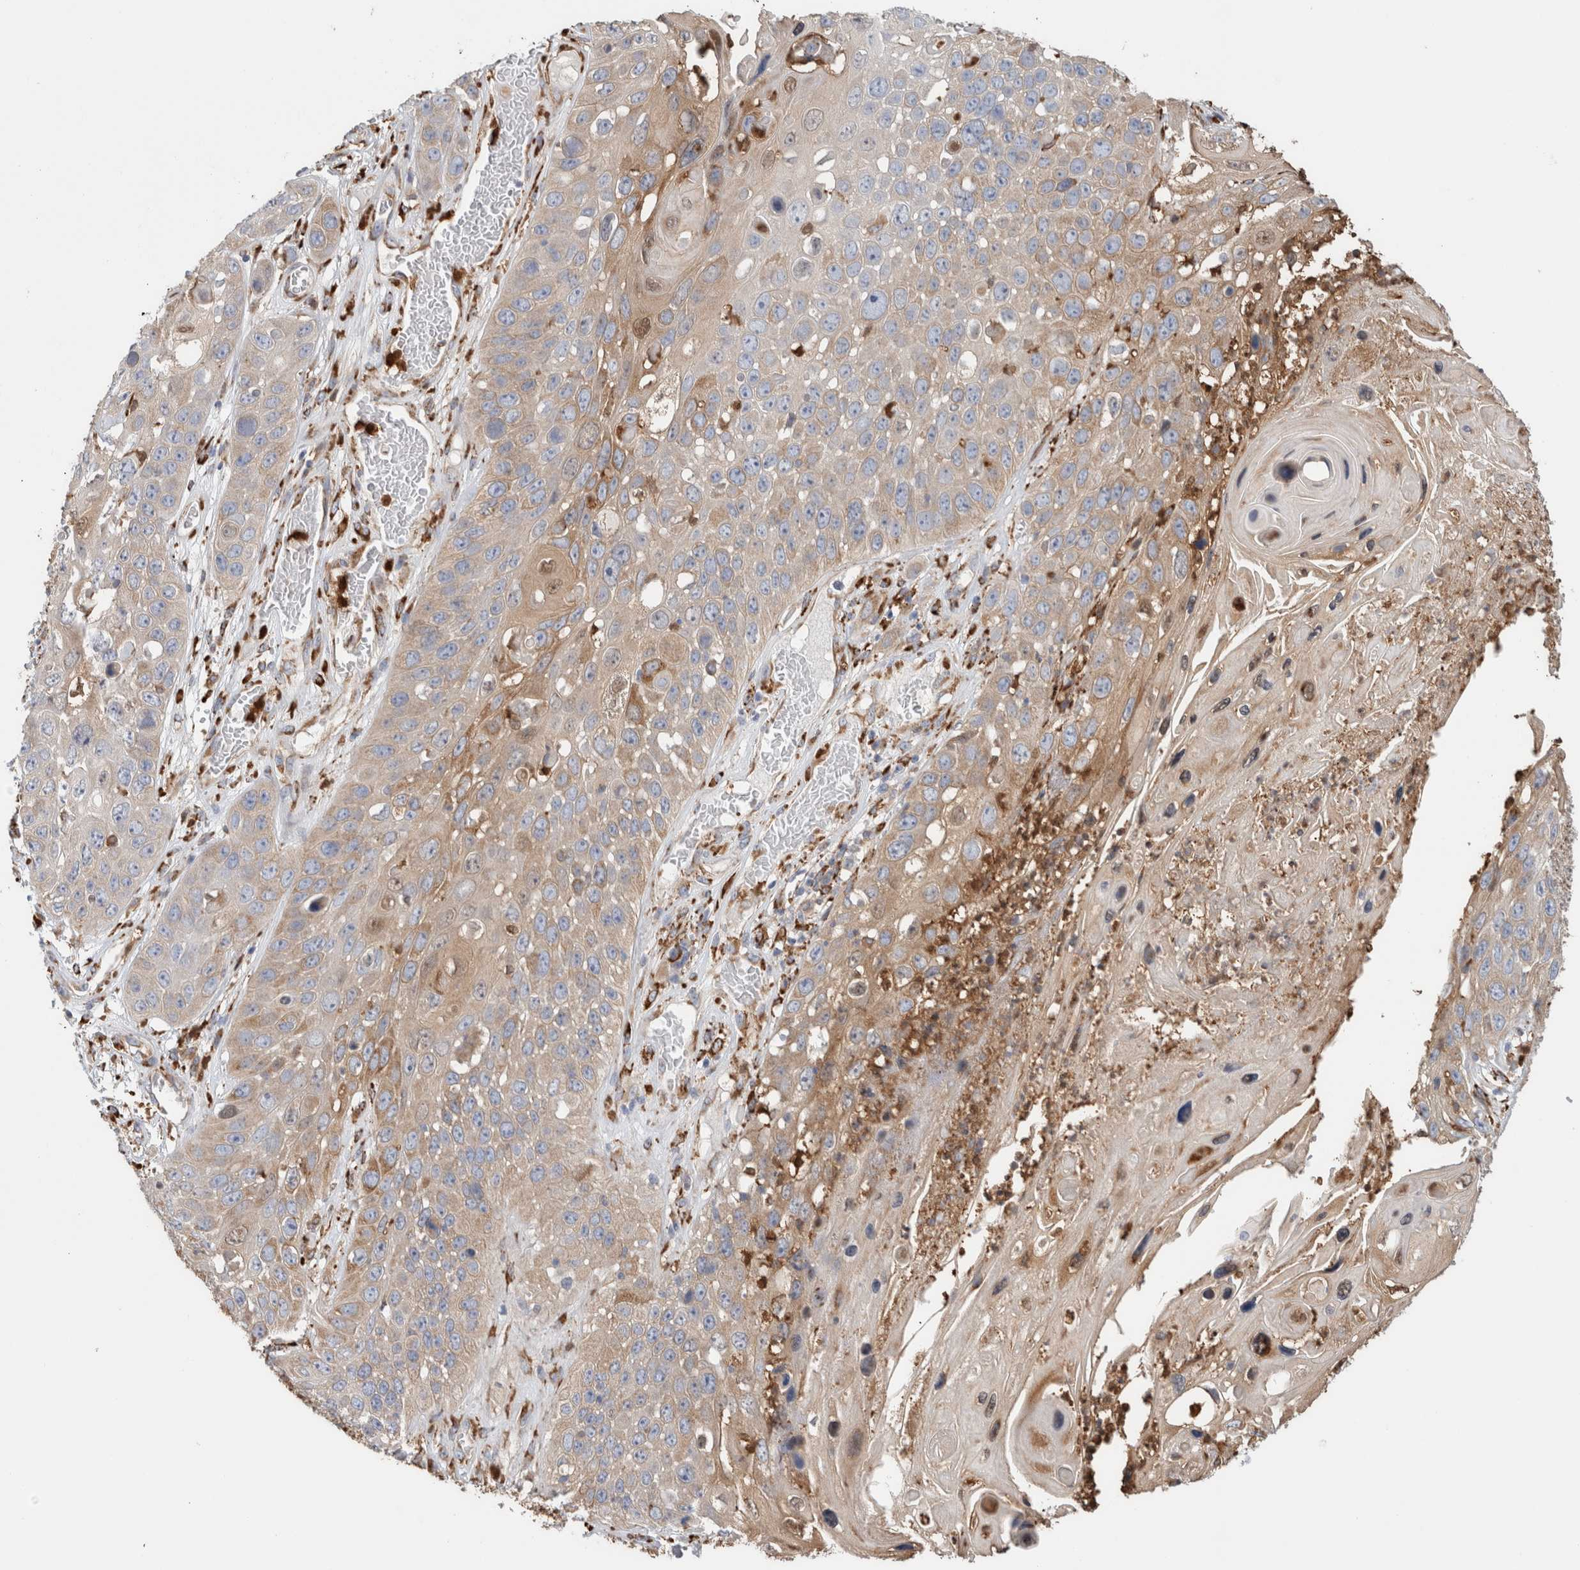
{"staining": {"intensity": "weak", "quantity": ">75%", "location": "cytoplasmic/membranous"}, "tissue": "skin cancer", "cell_type": "Tumor cells", "image_type": "cancer", "snomed": [{"axis": "morphology", "description": "Squamous cell carcinoma, NOS"}, {"axis": "topography", "description": "Skin"}], "caption": "IHC staining of skin cancer, which shows low levels of weak cytoplasmic/membranous staining in approximately >75% of tumor cells indicating weak cytoplasmic/membranous protein positivity. The staining was performed using DAB (brown) for protein detection and nuclei were counterstained in hematoxylin (blue).", "gene": "P4HA1", "patient": {"sex": "male", "age": 55}}